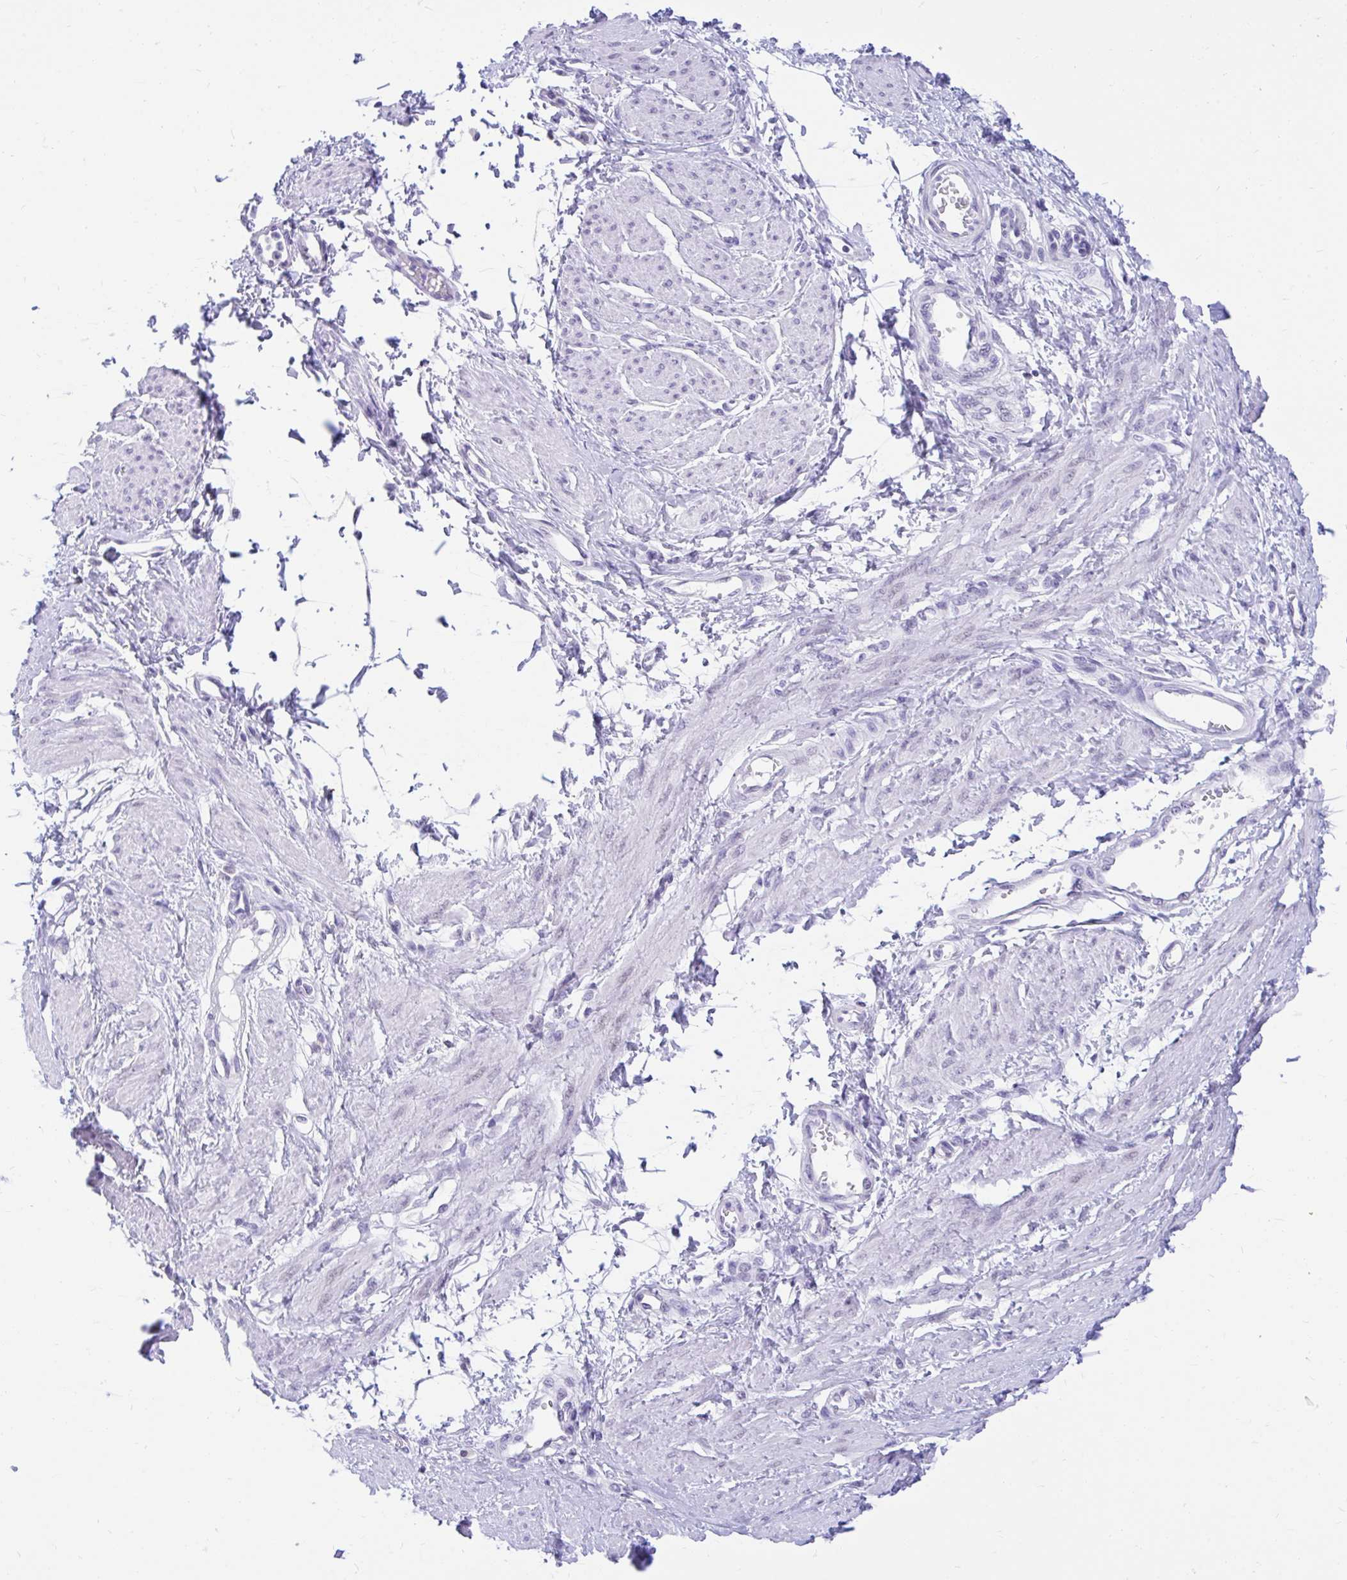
{"staining": {"intensity": "negative", "quantity": "none", "location": "none"}, "tissue": "smooth muscle", "cell_type": "Smooth muscle cells", "image_type": "normal", "snomed": [{"axis": "morphology", "description": "Normal tissue, NOS"}, {"axis": "topography", "description": "Smooth muscle"}, {"axis": "topography", "description": "Uterus"}], "caption": "Image shows no significant protein positivity in smooth muscle cells of benign smooth muscle.", "gene": "GLB1L2", "patient": {"sex": "female", "age": 39}}